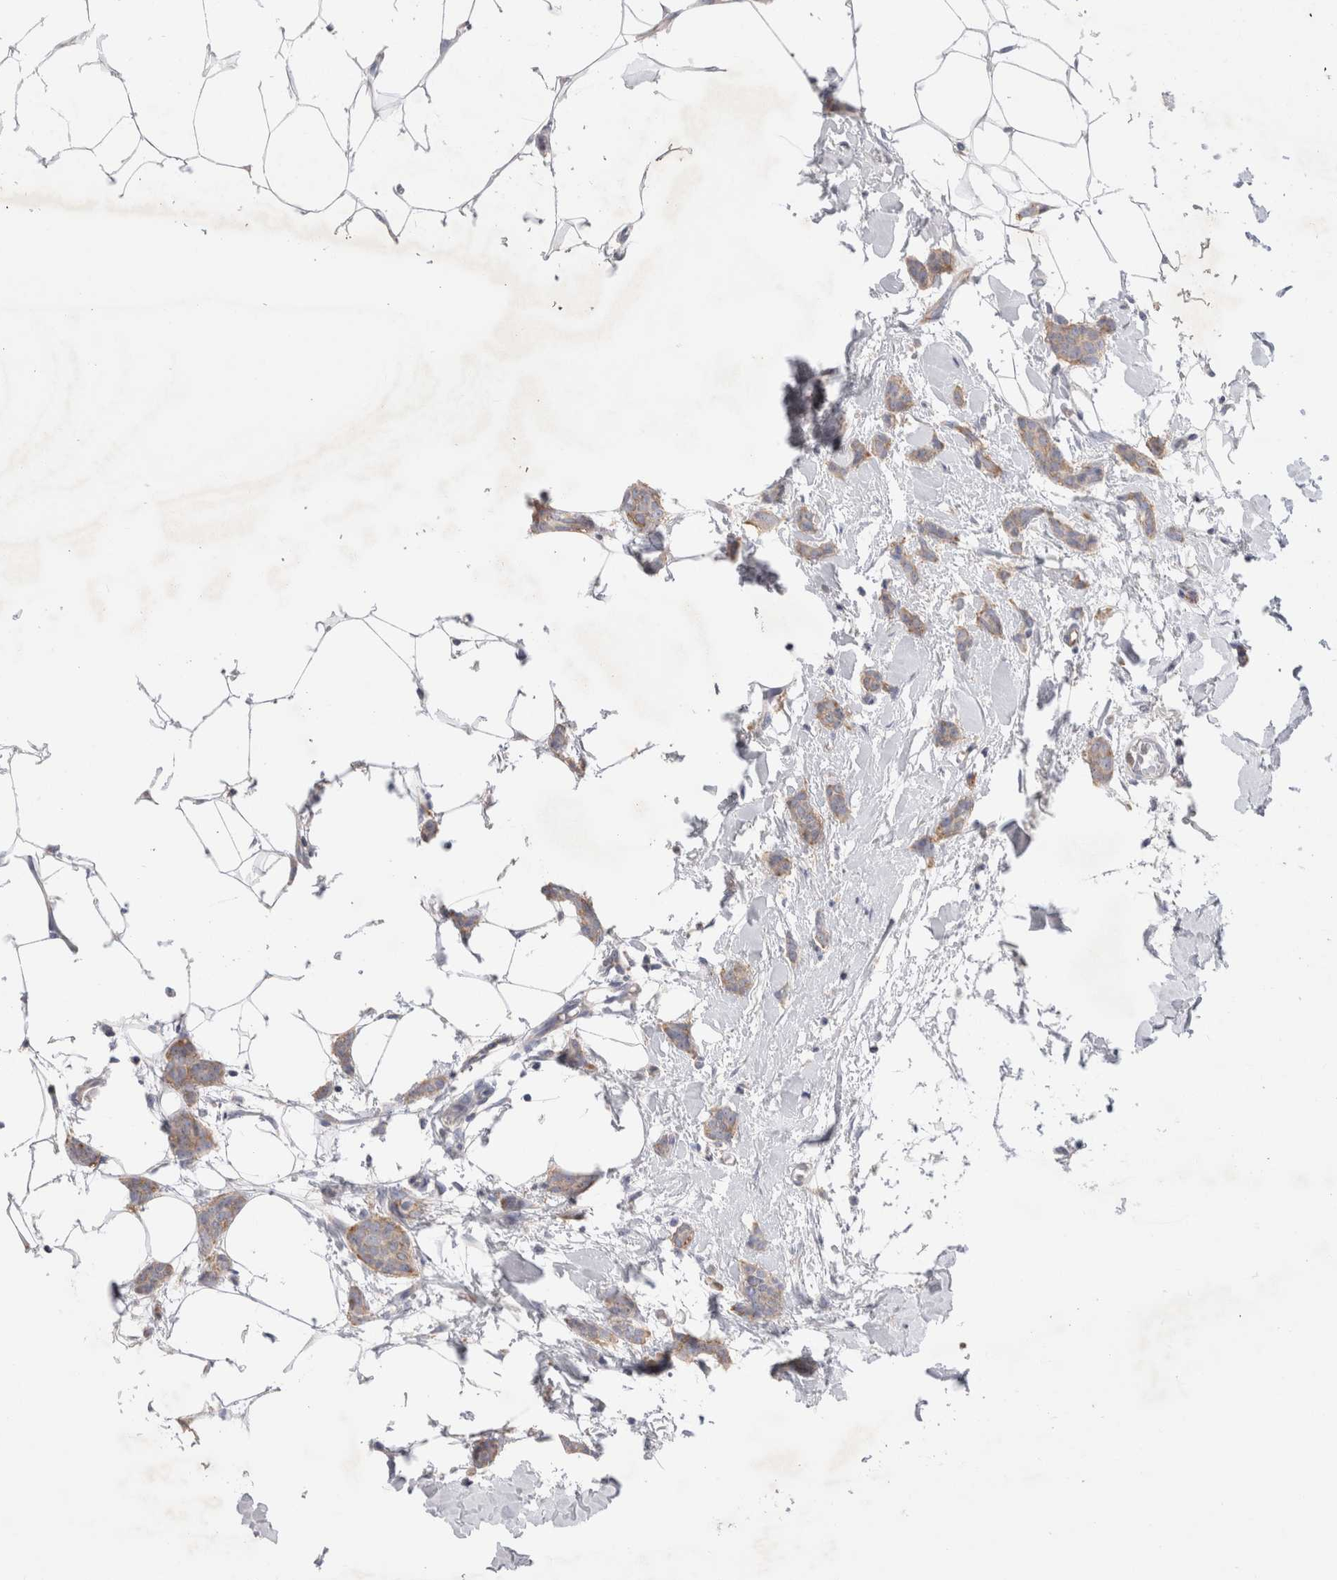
{"staining": {"intensity": "weak", "quantity": "<25%", "location": "cytoplasmic/membranous"}, "tissue": "breast cancer", "cell_type": "Tumor cells", "image_type": "cancer", "snomed": [{"axis": "morphology", "description": "Lobular carcinoma"}, {"axis": "topography", "description": "Skin"}, {"axis": "topography", "description": "Breast"}], "caption": "Immunohistochemistry of human breast cancer shows no positivity in tumor cells.", "gene": "ZNF23", "patient": {"sex": "female", "age": 46}}